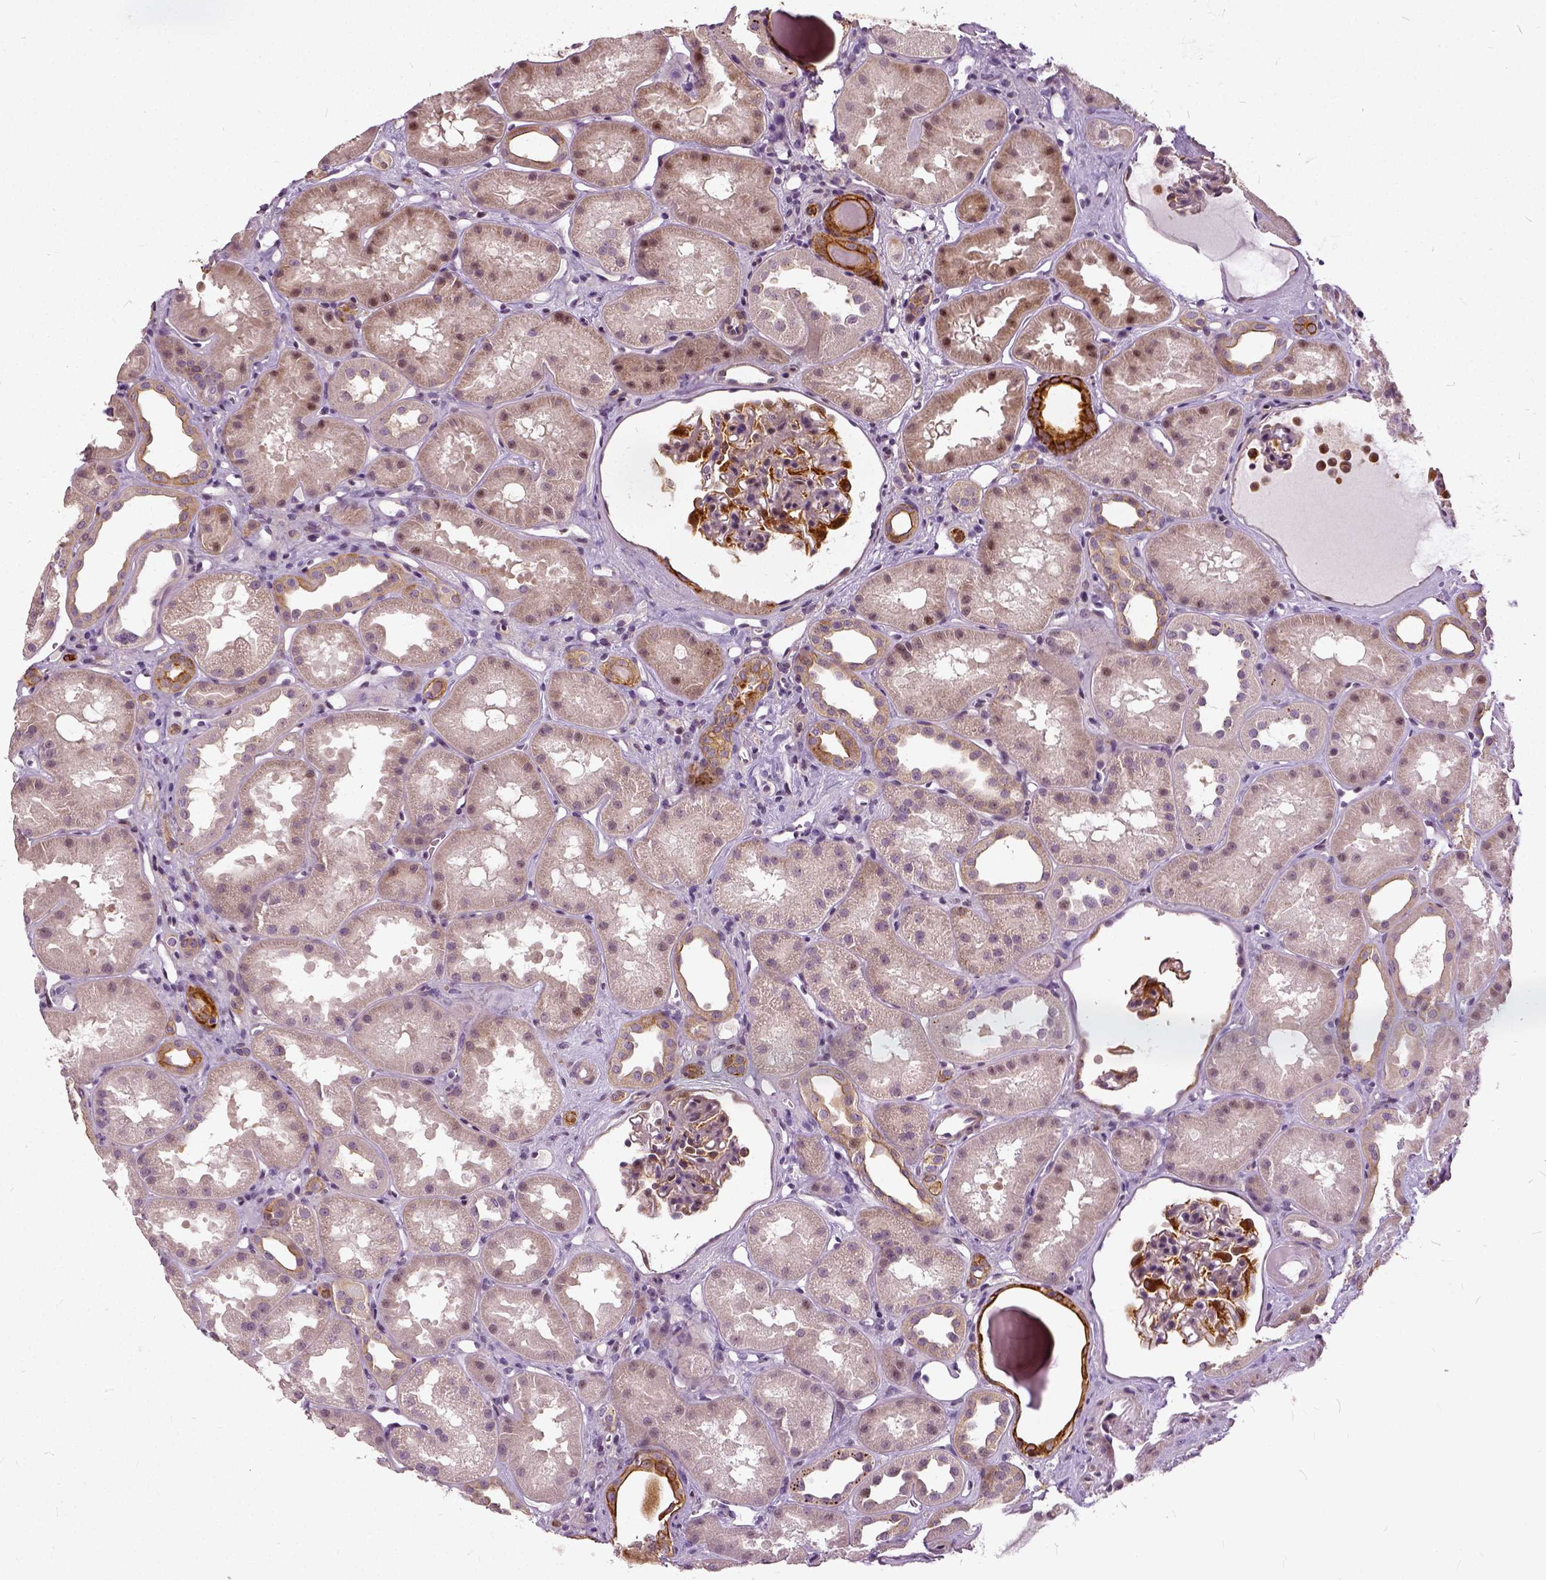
{"staining": {"intensity": "moderate", "quantity": "25%-75%", "location": "cytoplasmic/membranous"}, "tissue": "kidney", "cell_type": "Cells in glomeruli", "image_type": "normal", "snomed": [{"axis": "morphology", "description": "Normal tissue, NOS"}, {"axis": "topography", "description": "Kidney"}], "caption": "Immunohistochemistry of normal human kidney demonstrates medium levels of moderate cytoplasmic/membranous staining in approximately 25%-75% of cells in glomeruli. (Stains: DAB in brown, nuclei in blue, Microscopy: brightfield microscopy at high magnification).", "gene": "ILRUN", "patient": {"sex": "male", "age": 61}}